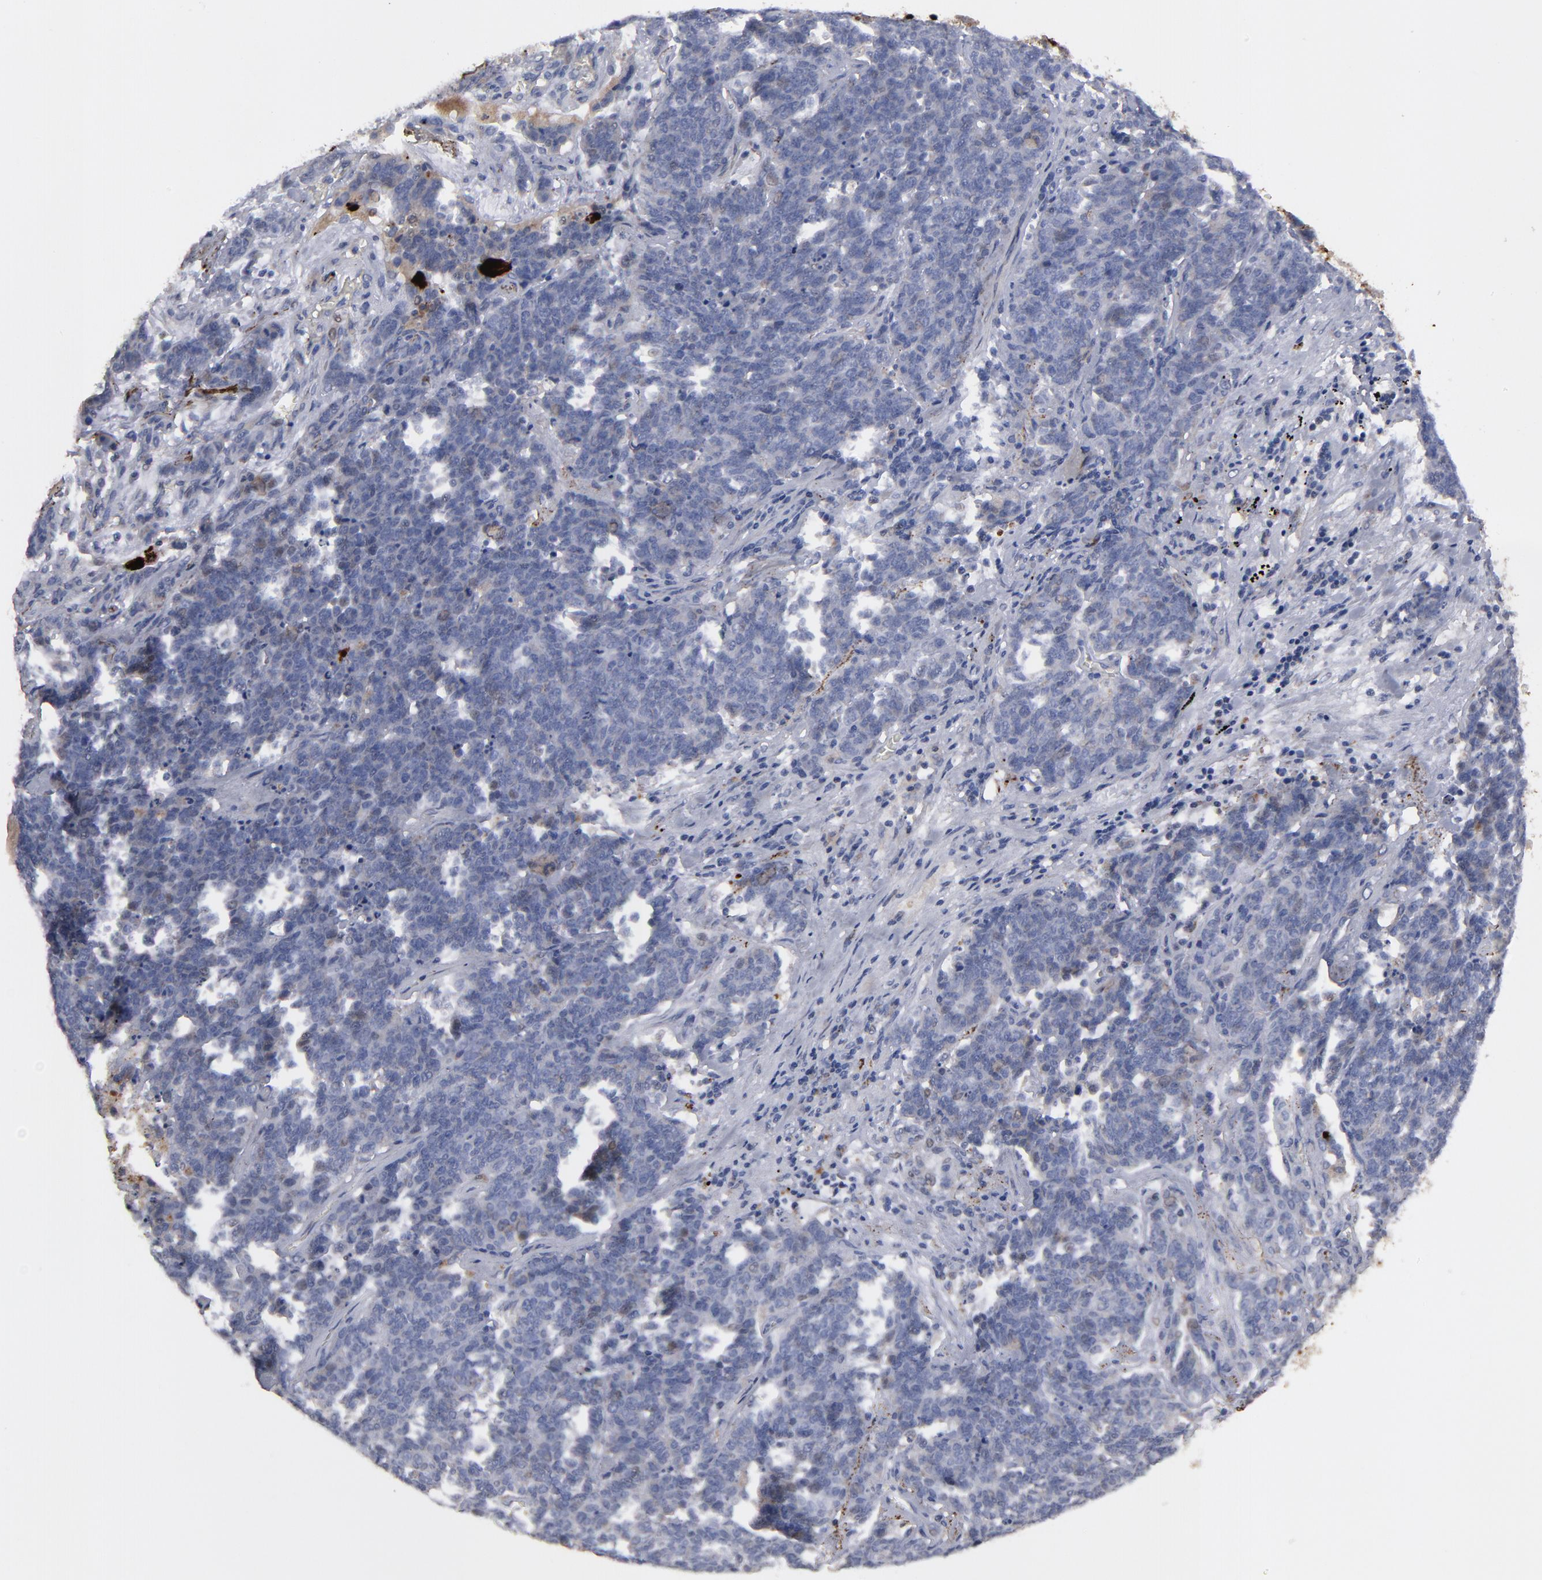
{"staining": {"intensity": "negative", "quantity": "none", "location": "none"}, "tissue": "lung cancer", "cell_type": "Tumor cells", "image_type": "cancer", "snomed": [{"axis": "morphology", "description": "Neoplasm, malignant, NOS"}, {"axis": "topography", "description": "Lung"}], "caption": "Immunohistochemistry histopathology image of human neoplasm (malignant) (lung) stained for a protein (brown), which demonstrates no positivity in tumor cells. (Brightfield microscopy of DAB (3,3'-diaminobenzidine) IHC at high magnification).", "gene": "GPM6B", "patient": {"sex": "female", "age": 58}}